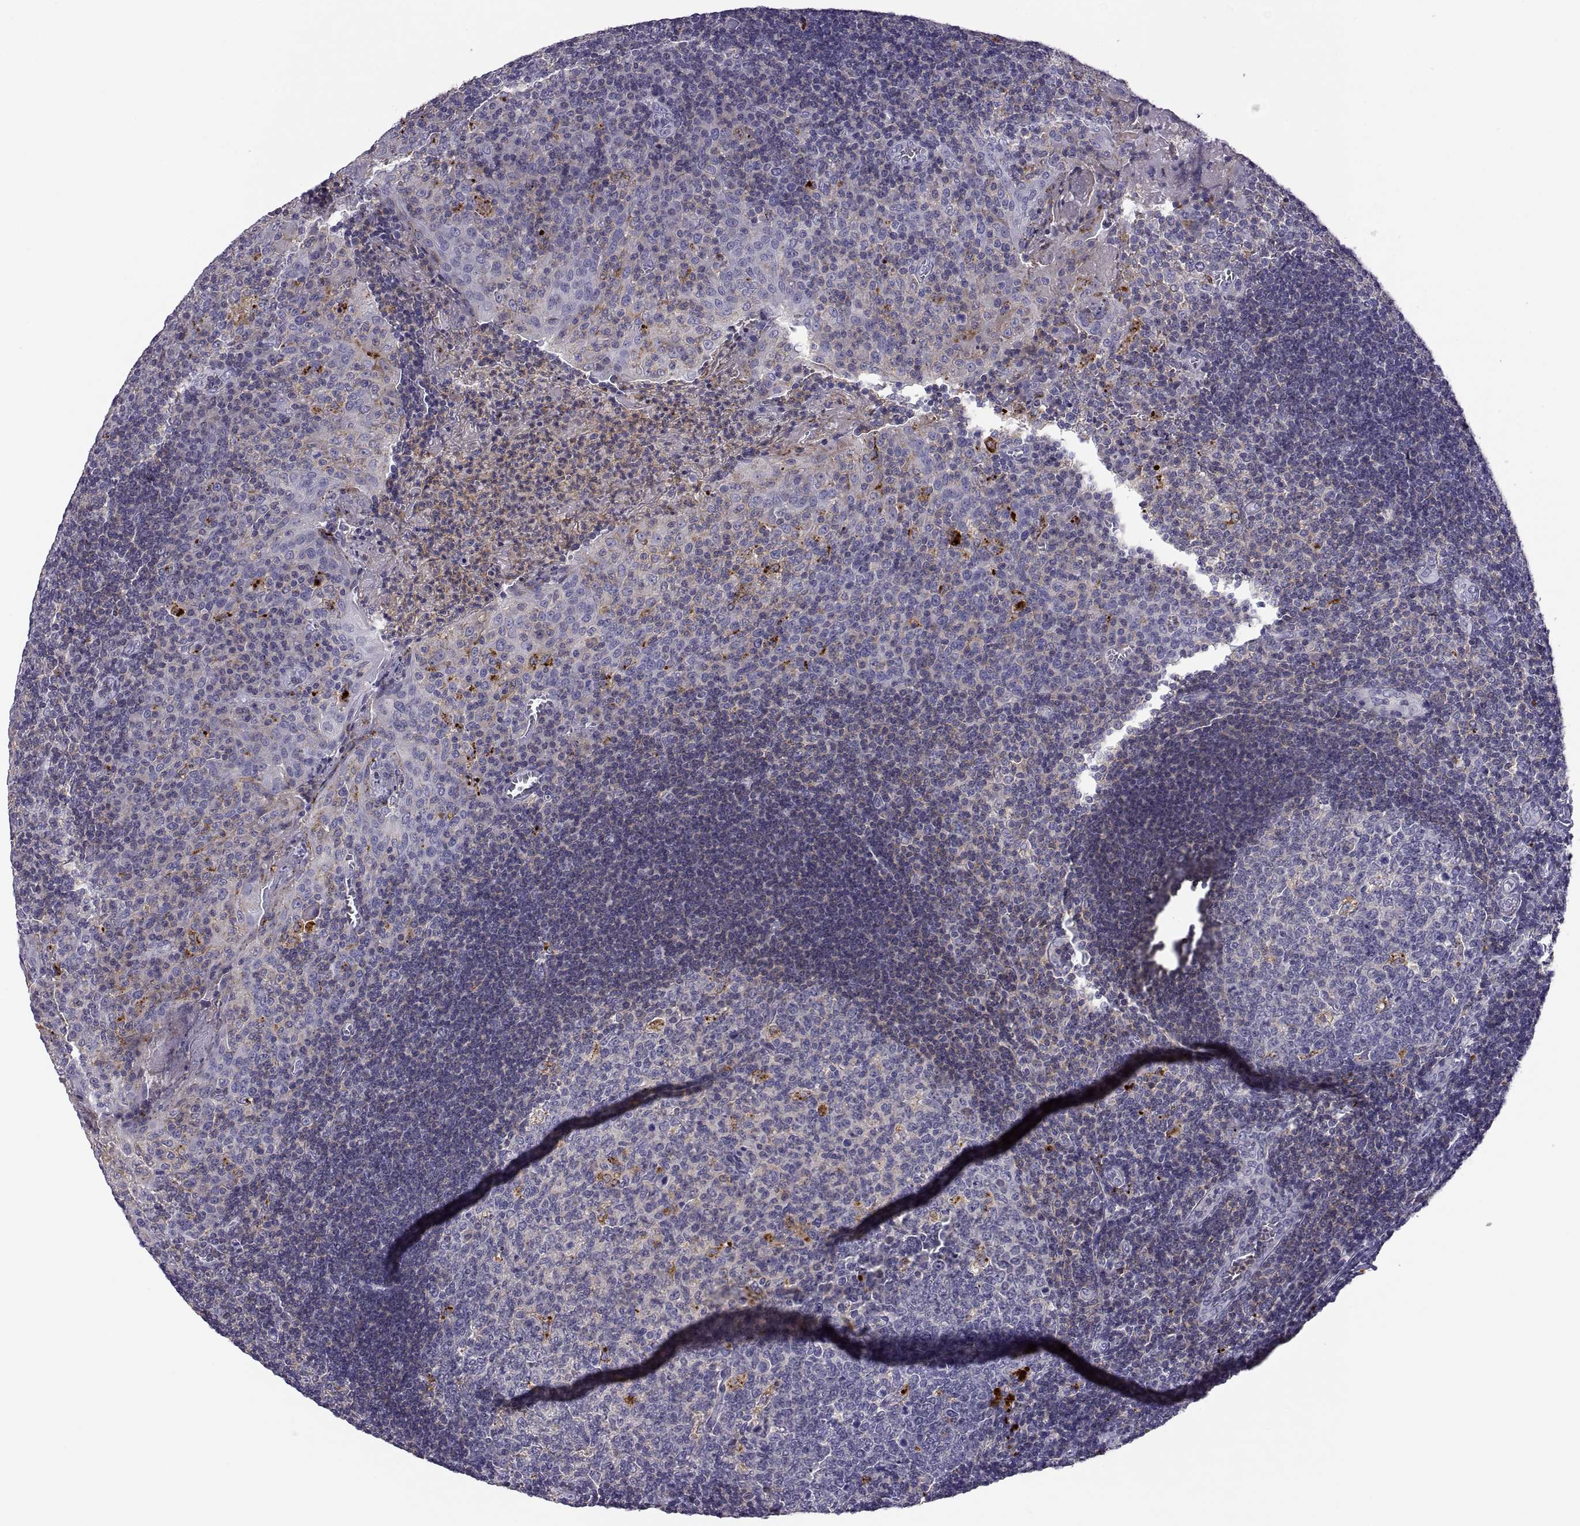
{"staining": {"intensity": "moderate", "quantity": "<25%", "location": "cytoplasmic/membranous"}, "tissue": "tonsil", "cell_type": "Germinal center cells", "image_type": "normal", "snomed": [{"axis": "morphology", "description": "Normal tissue, NOS"}, {"axis": "topography", "description": "Tonsil"}], "caption": "An image showing moderate cytoplasmic/membranous positivity in approximately <25% of germinal center cells in normal tonsil, as visualized by brown immunohistochemical staining.", "gene": "RGS19", "patient": {"sex": "female", "age": 12}}